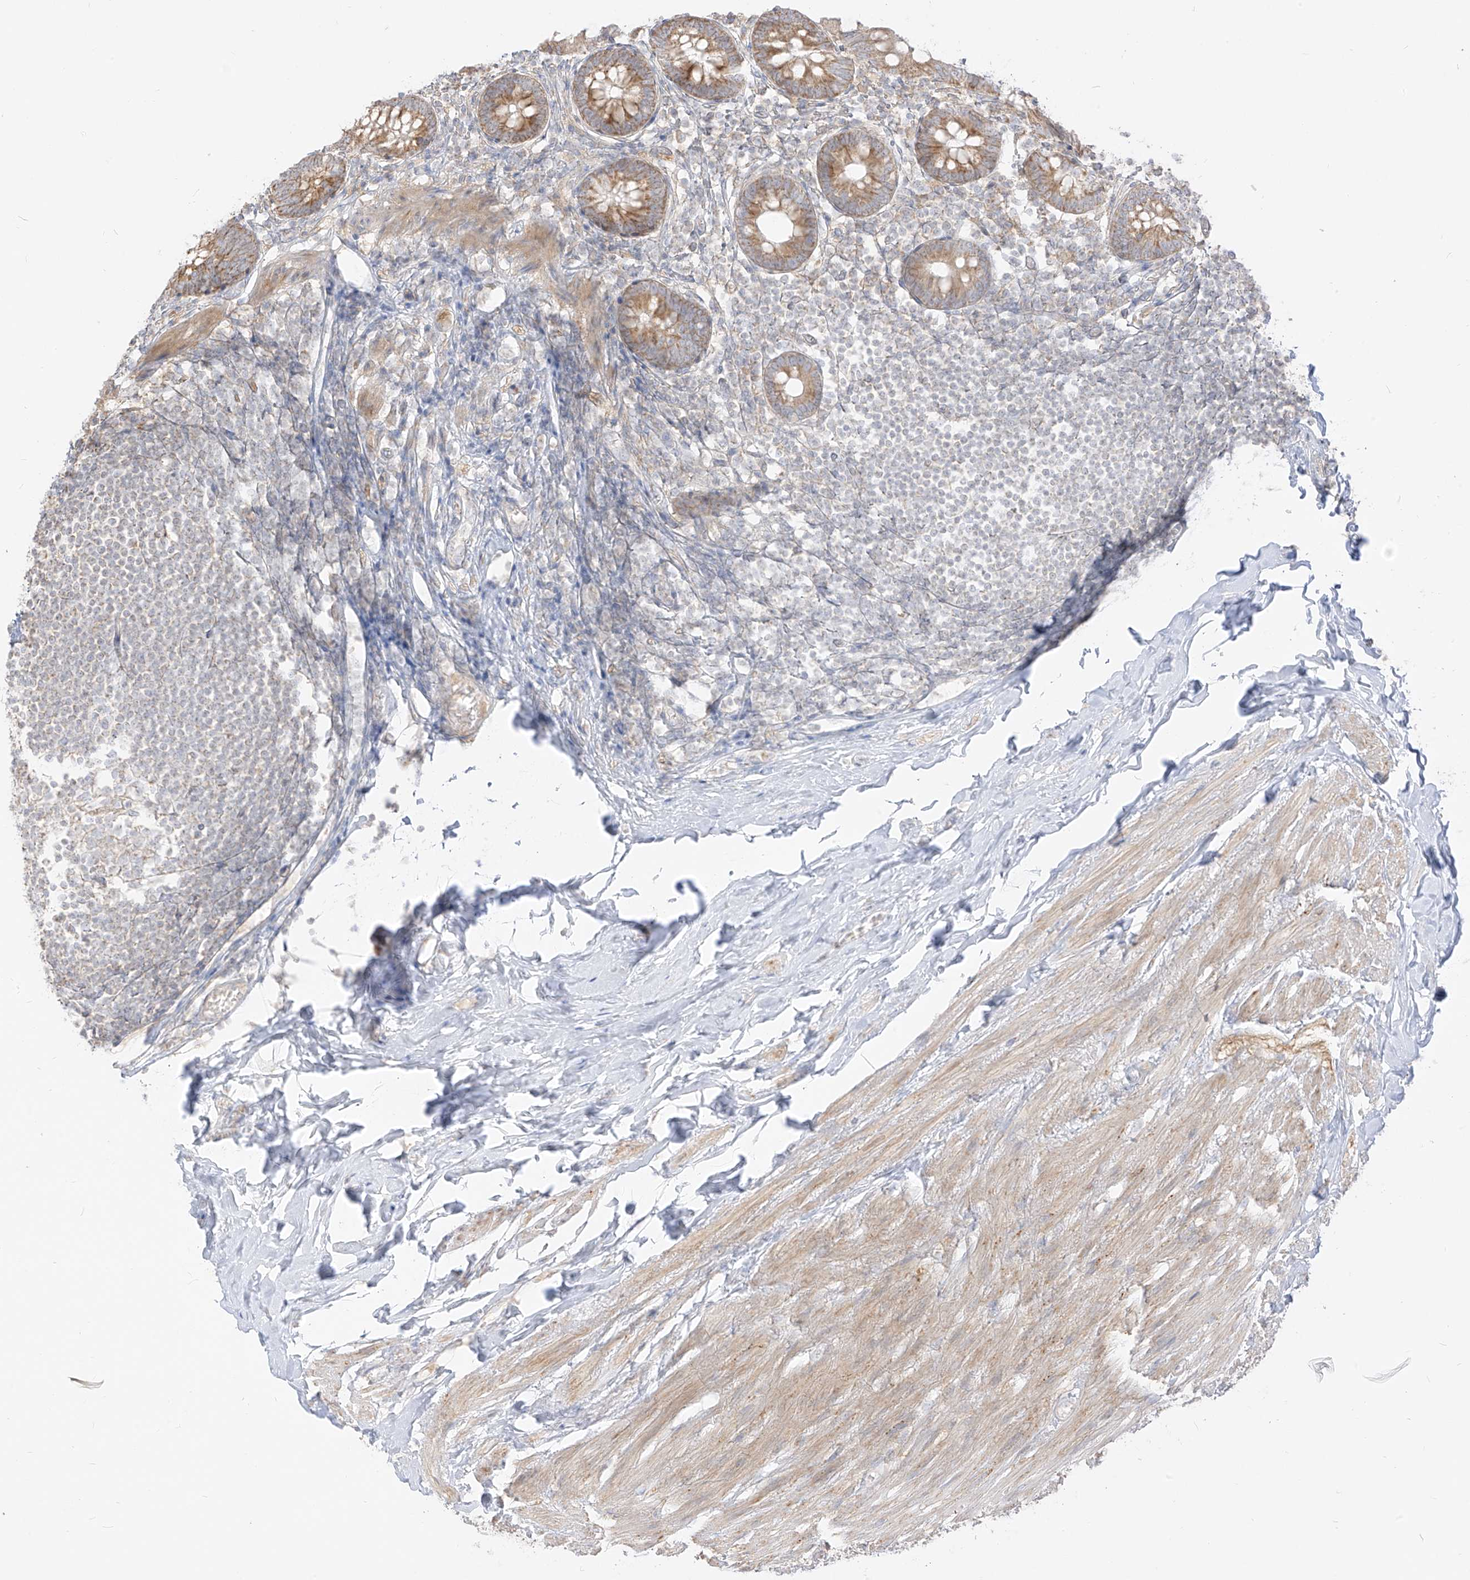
{"staining": {"intensity": "moderate", "quantity": ">75%", "location": "cytoplasmic/membranous"}, "tissue": "appendix", "cell_type": "Glandular cells", "image_type": "normal", "snomed": [{"axis": "morphology", "description": "Normal tissue, NOS"}, {"axis": "topography", "description": "Appendix"}], "caption": "DAB immunohistochemical staining of benign human appendix reveals moderate cytoplasmic/membranous protein expression in about >75% of glandular cells. The protein is shown in brown color, while the nuclei are stained blue.", "gene": "ZIM3", "patient": {"sex": "female", "age": 62}}